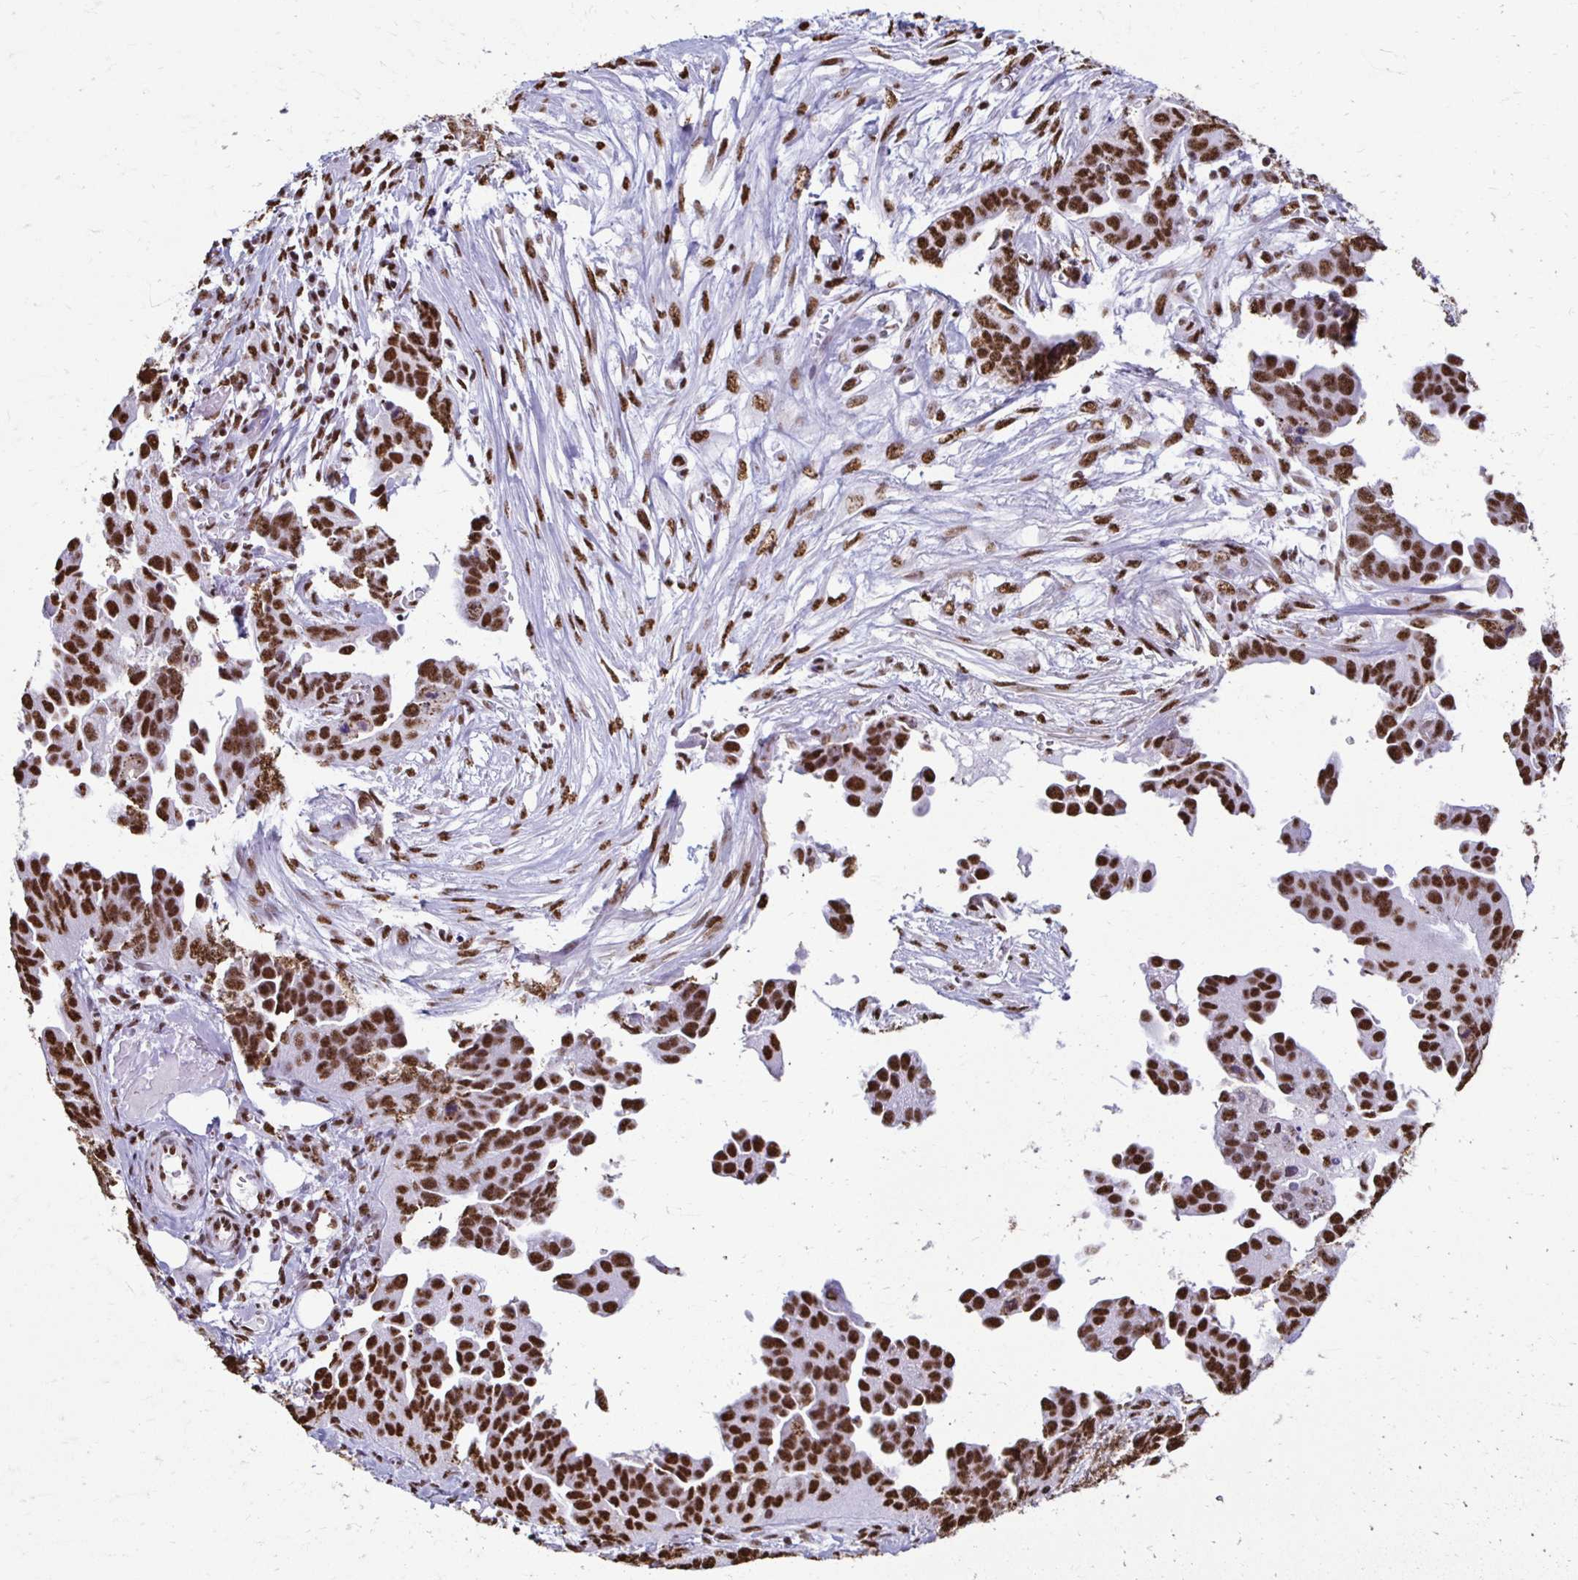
{"staining": {"intensity": "strong", "quantity": ">75%", "location": "nuclear"}, "tissue": "ovarian cancer", "cell_type": "Tumor cells", "image_type": "cancer", "snomed": [{"axis": "morphology", "description": "Cystadenocarcinoma, serous, NOS"}, {"axis": "topography", "description": "Ovary"}], "caption": "The photomicrograph displays staining of serous cystadenocarcinoma (ovarian), revealing strong nuclear protein expression (brown color) within tumor cells.", "gene": "NONO", "patient": {"sex": "female", "age": 75}}